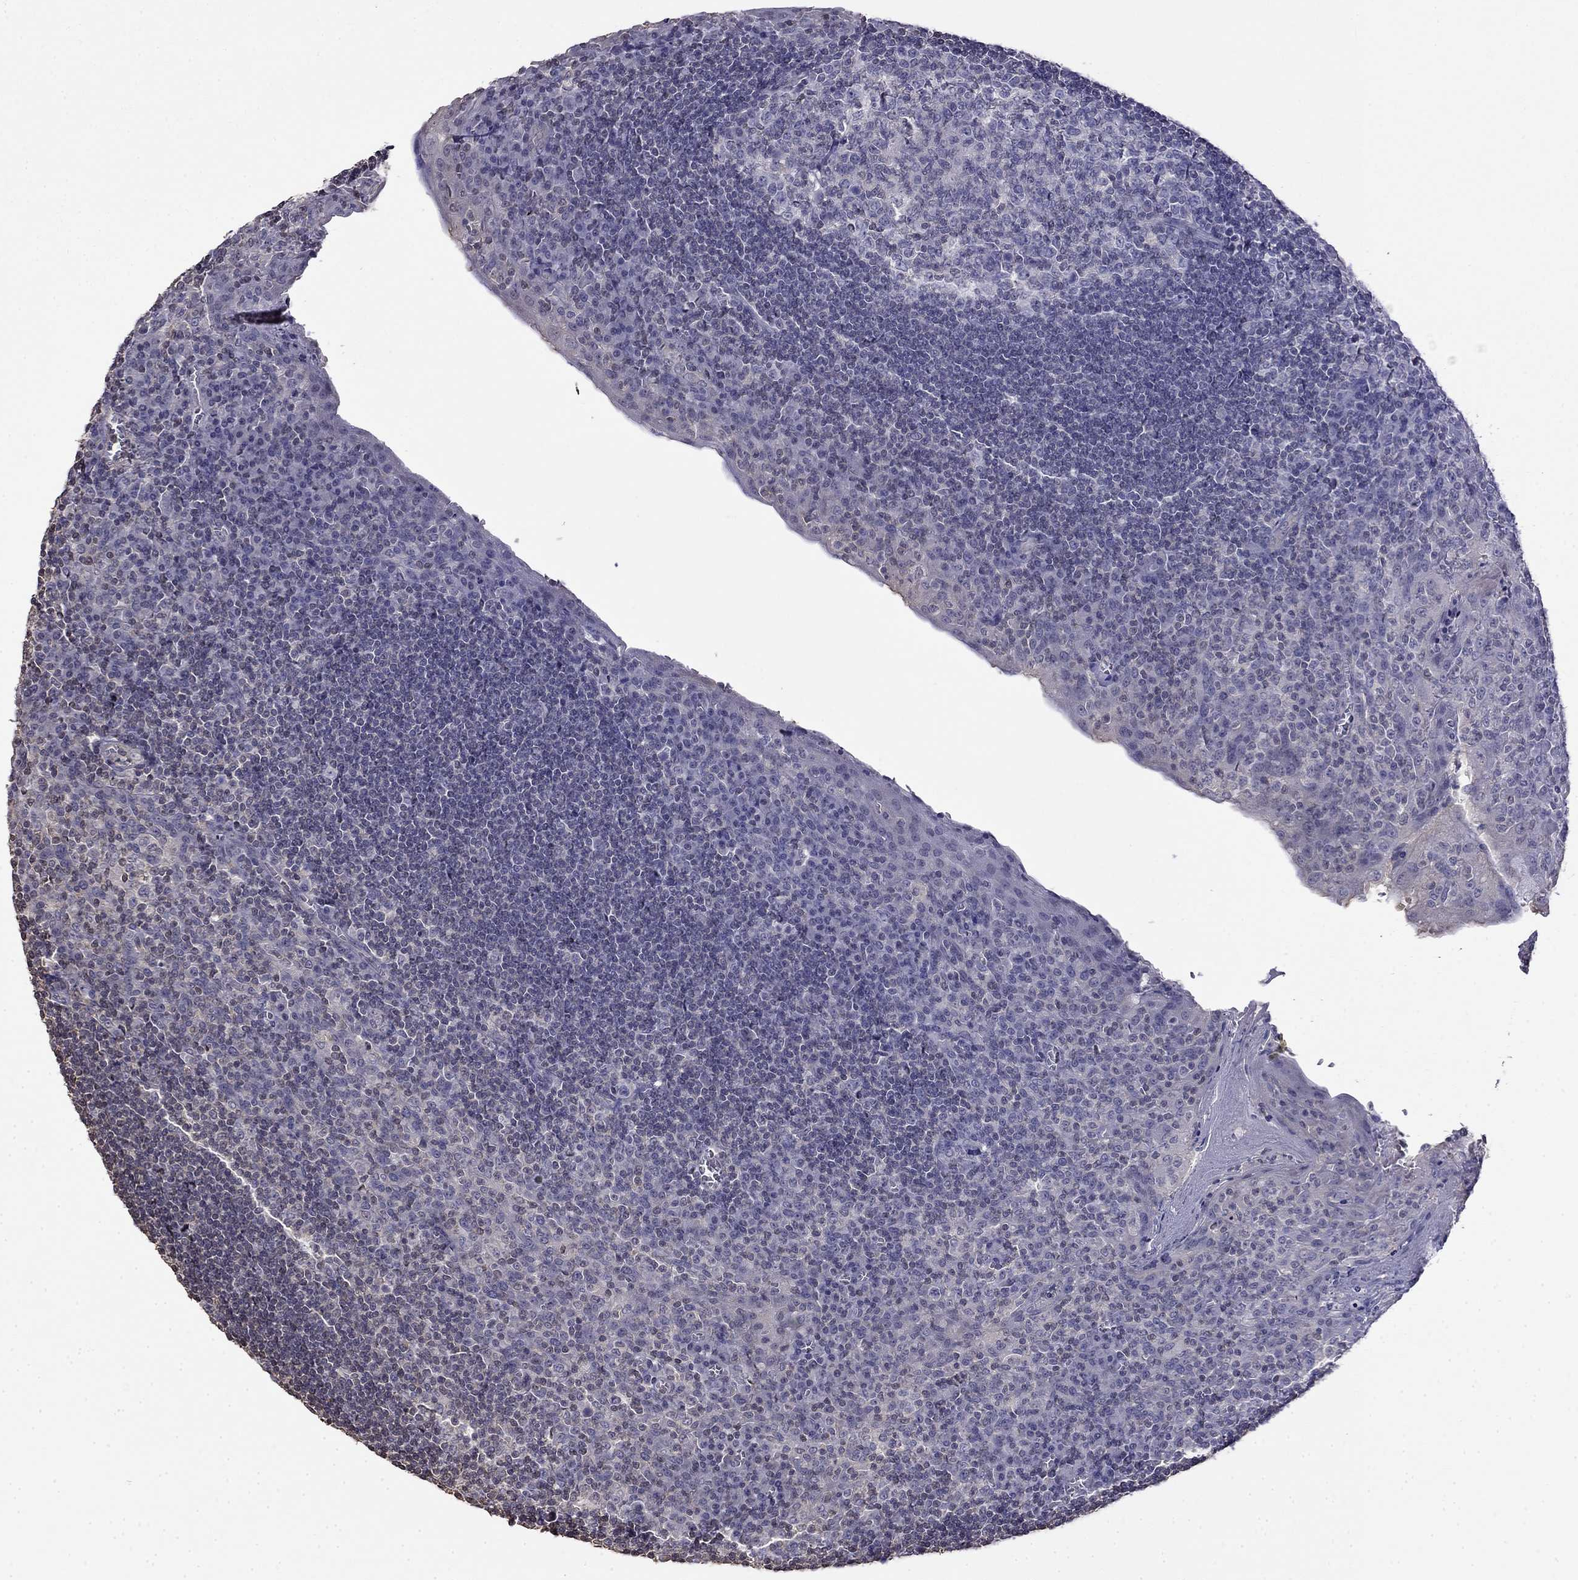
{"staining": {"intensity": "negative", "quantity": "none", "location": "none"}, "tissue": "tonsil", "cell_type": "Germinal center cells", "image_type": "normal", "snomed": [{"axis": "morphology", "description": "Normal tissue, NOS"}, {"axis": "topography", "description": "Tonsil"}], "caption": "The histopathology image displays no staining of germinal center cells in benign tonsil.", "gene": "GUCA1B", "patient": {"sex": "female", "age": 13}}